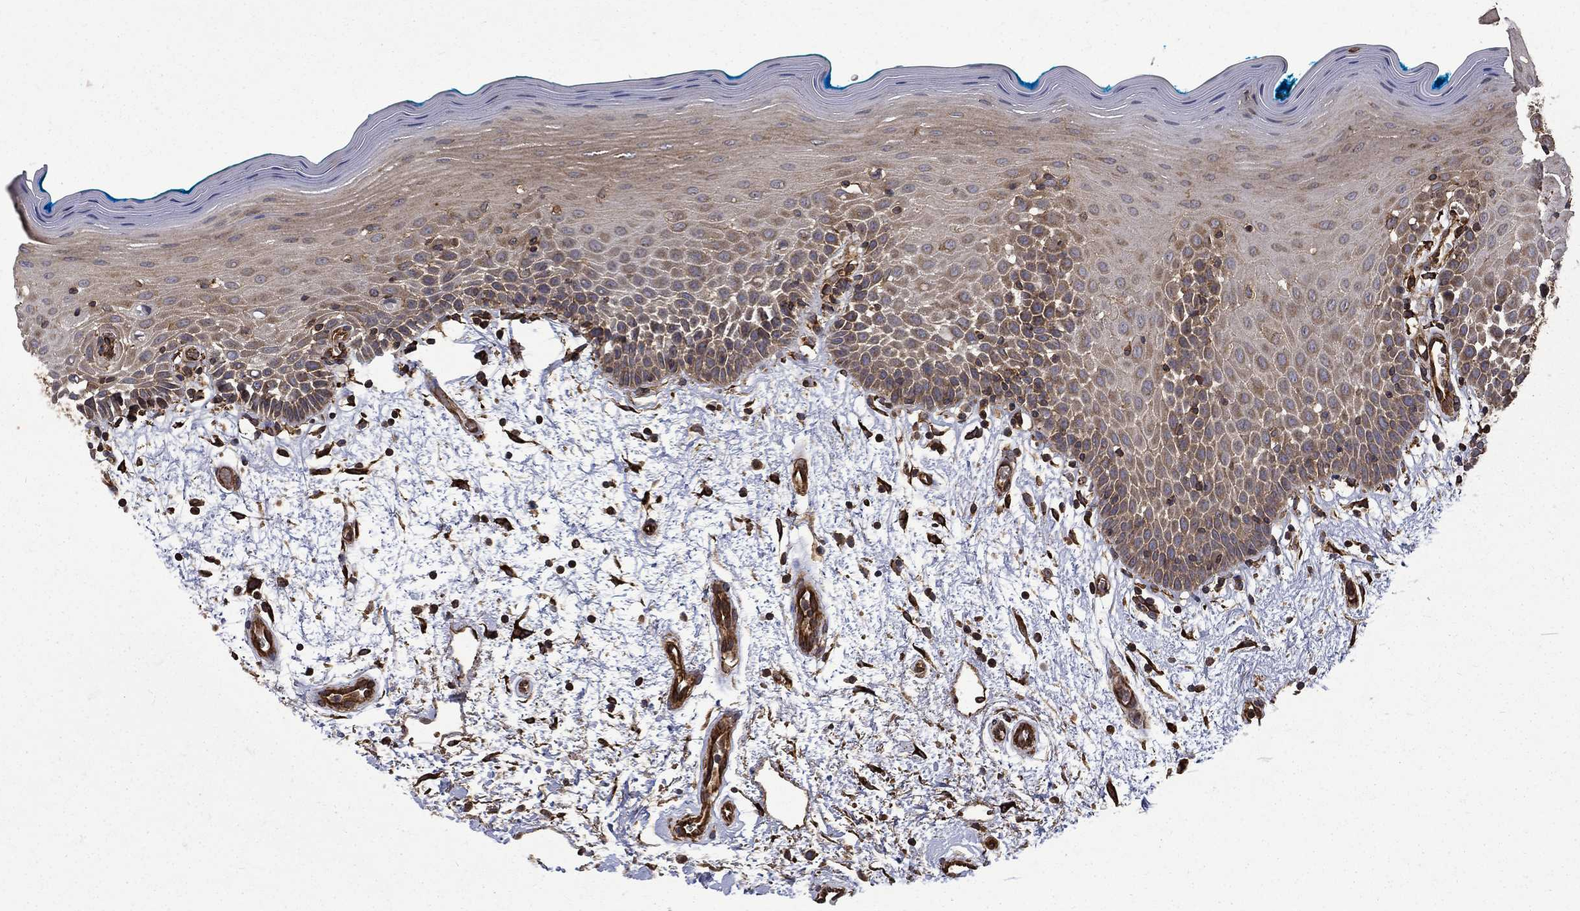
{"staining": {"intensity": "weak", "quantity": ">75%", "location": "cytoplasmic/membranous"}, "tissue": "oral mucosa", "cell_type": "Squamous epithelial cells", "image_type": "normal", "snomed": [{"axis": "morphology", "description": "Normal tissue, NOS"}, {"axis": "morphology", "description": "Squamous cell carcinoma, NOS"}, {"axis": "topography", "description": "Oral tissue"}, {"axis": "topography", "description": "Head-Neck"}], "caption": "Immunohistochemistry (IHC) image of normal human oral mucosa stained for a protein (brown), which reveals low levels of weak cytoplasmic/membranous staining in approximately >75% of squamous epithelial cells.", "gene": "CUTC", "patient": {"sex": "female", "age": 75}}